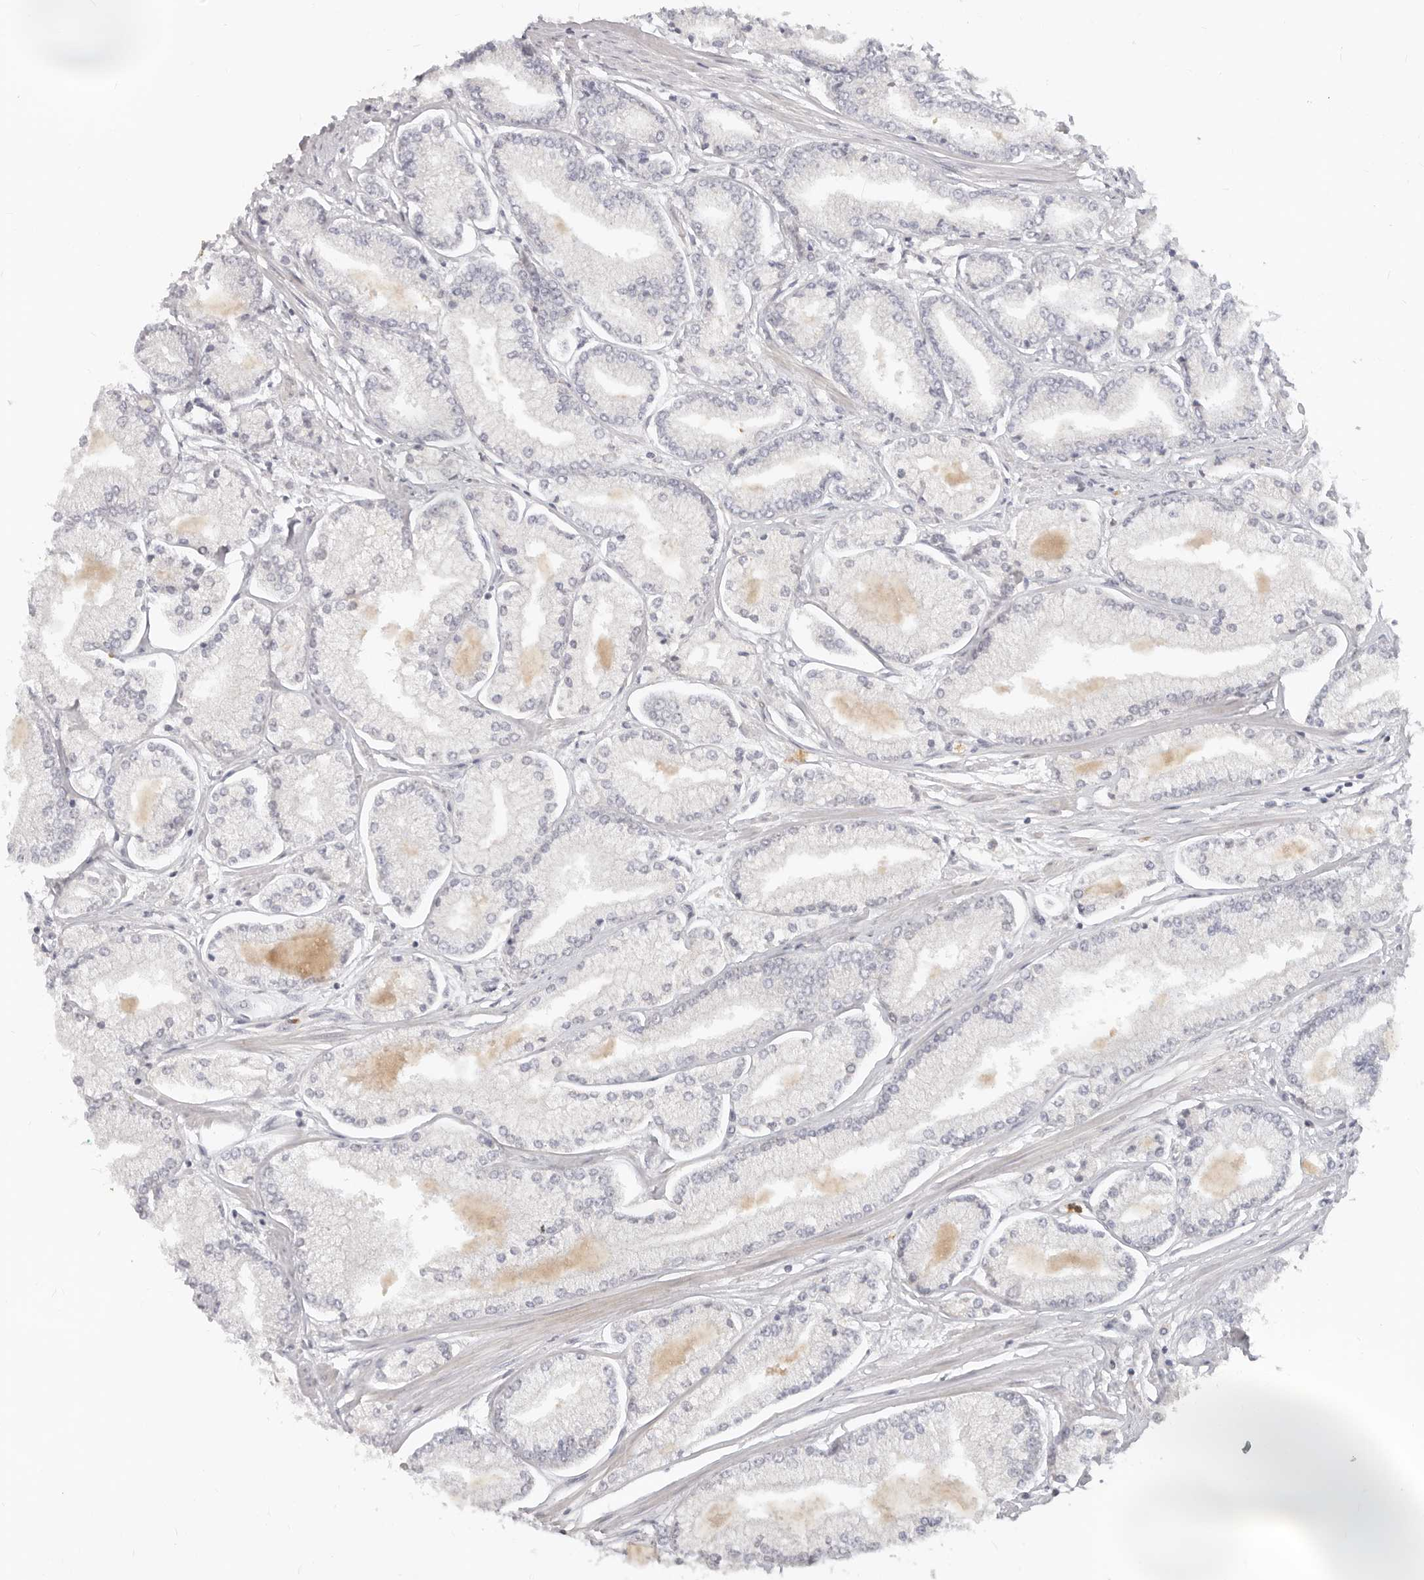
{"staining": {"intensity": "negative", "quantity": "none", "location": "none"}, "tissue": "prostate cancer", "cell_type": "Tumor cells", "image_type": "cancer", "snomed": [{"axis": "morphology", "description": "Adenocarcinoma, Low grade"}, {"axis": "topography", "description": "Prostate"}], "caption": "Immunohistochemistry photomicrograph of human low-grade adenocarcinoma (prostate) stained for a protein (brown), which shows no expression in tumor cells.", "gene": "USP49", "patient": {"sex": "male", "age": 52}}